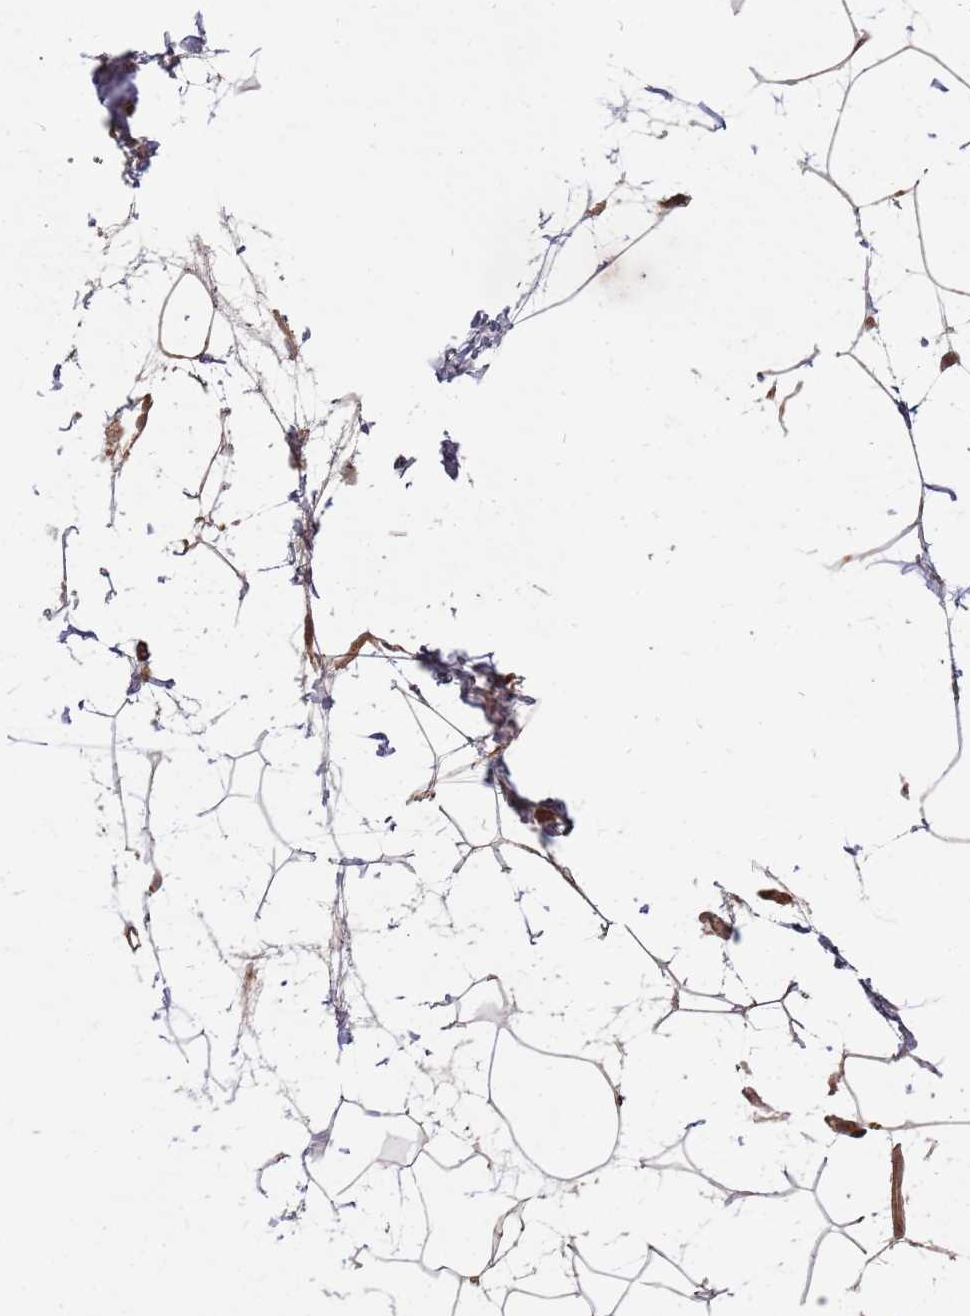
{"staining": {"intensity": "weak", "quantity": ">75%", "location": "cytoplasmic/membranous"}, "tissue": "adipose tissue", "cell_type": "Adipocytes", "image_type": "normal", "snomed": [{"axis": "morphology", "description": "Normal tissue, NOS"}, {"axis": "topography", "description": "Adipose tissue"}], "caption": "IHC of normal adipose tissue demonstrates low levels of weak cytoplasmic/membranous expression in approximately >75% of adipocytes.", "gene": "CCDC159", "patient": {"sex": "female", "age": 37}}